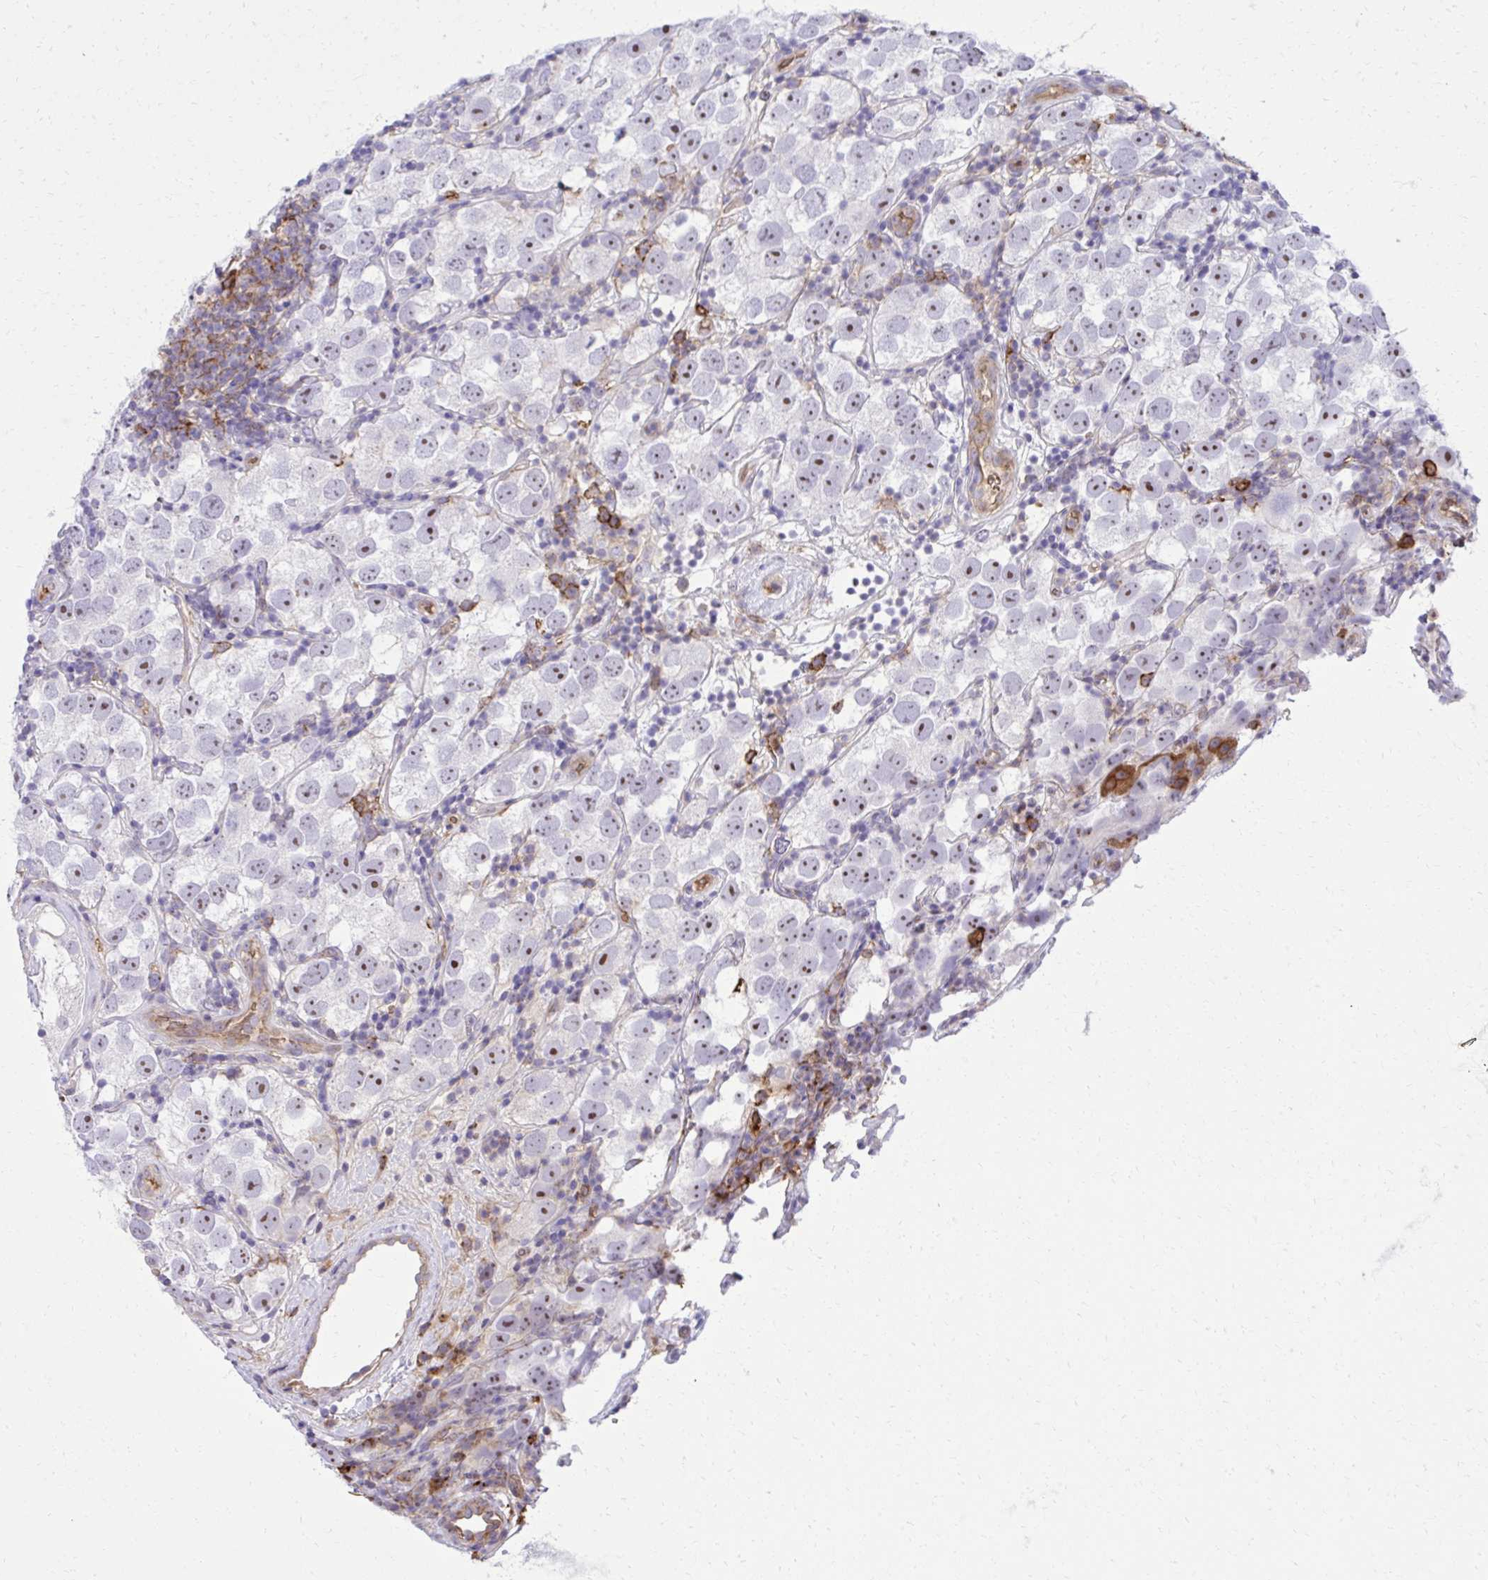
{"staining": {"intensity": "negative", "quantity": "none", "location": "none"}, "tissue": "testis cancer", "cell_type": "Tumor cells", "image_type": "cancer", "snomed": [{"axis": "morphology", "description": "Seminoma, NOS"}, {"axis": "topography", "description": "Testis"}], "caption": "This is a micrograph of immunohistochemistry (IHC) staining of testis seminoma, which shows no positivity in tumor cells.", "gene": "PITPNM3", "patient": {"sex": "male", "age": 26}}